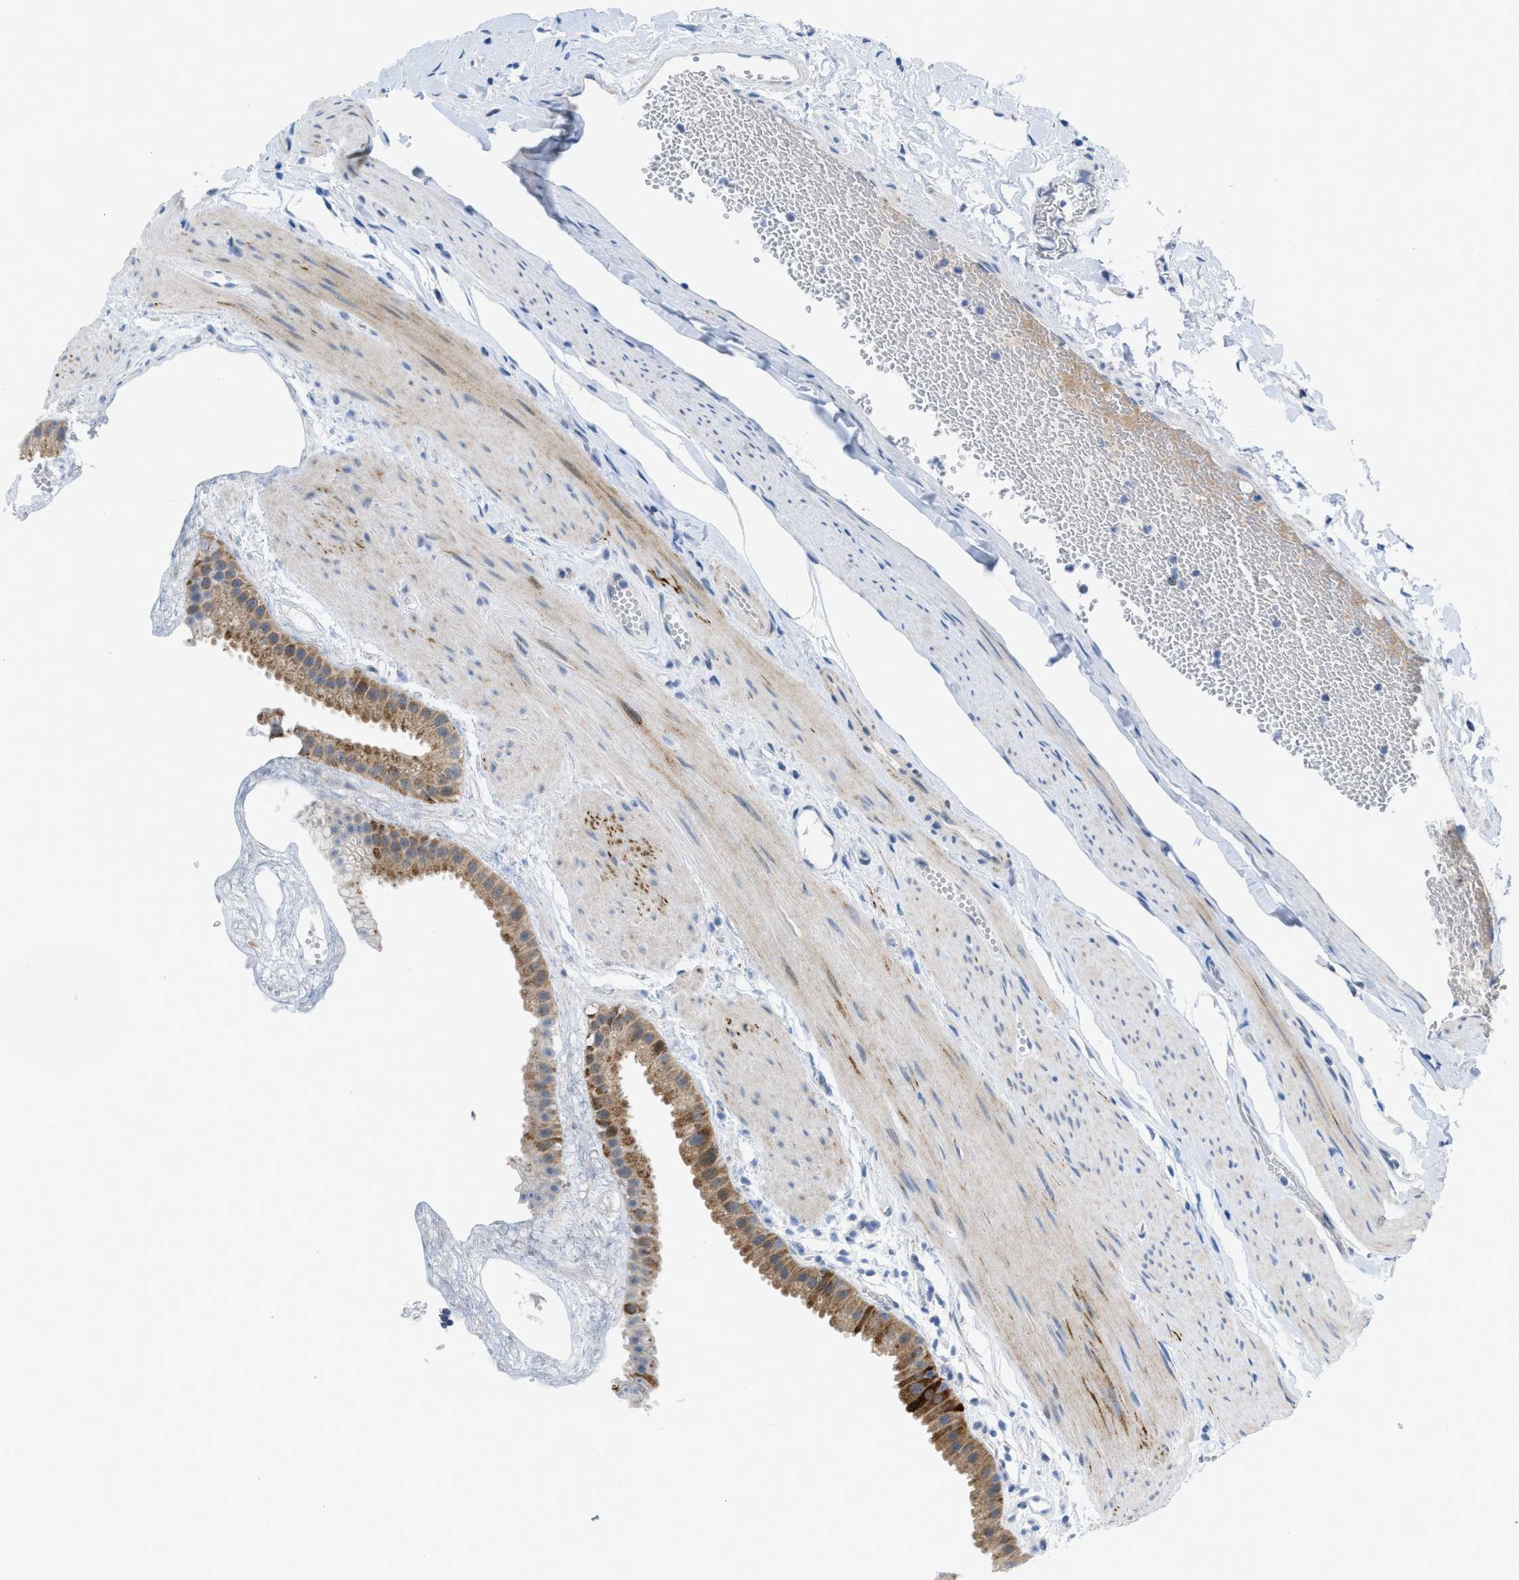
{"staining": {"intensity": "moderate", "quantity": ">75%", "location": "cytoplasmic/membranous"}, "tissue": "gallbladder", "cell_type": "Glandular cells", "image_type": "normal", "snomed": [{"axis": "morphology", "description": "Normal tissue, NOS"}, {"axis": "topography", "description": "Gallbladder"}], "caption": "Protein staining reveals moderate cytoplasmic/membranous expression in about >75% of glandular cells in normal gallbladder.", "gene": "RBBP9", "patient": {"sex": "female", "age": 64}}